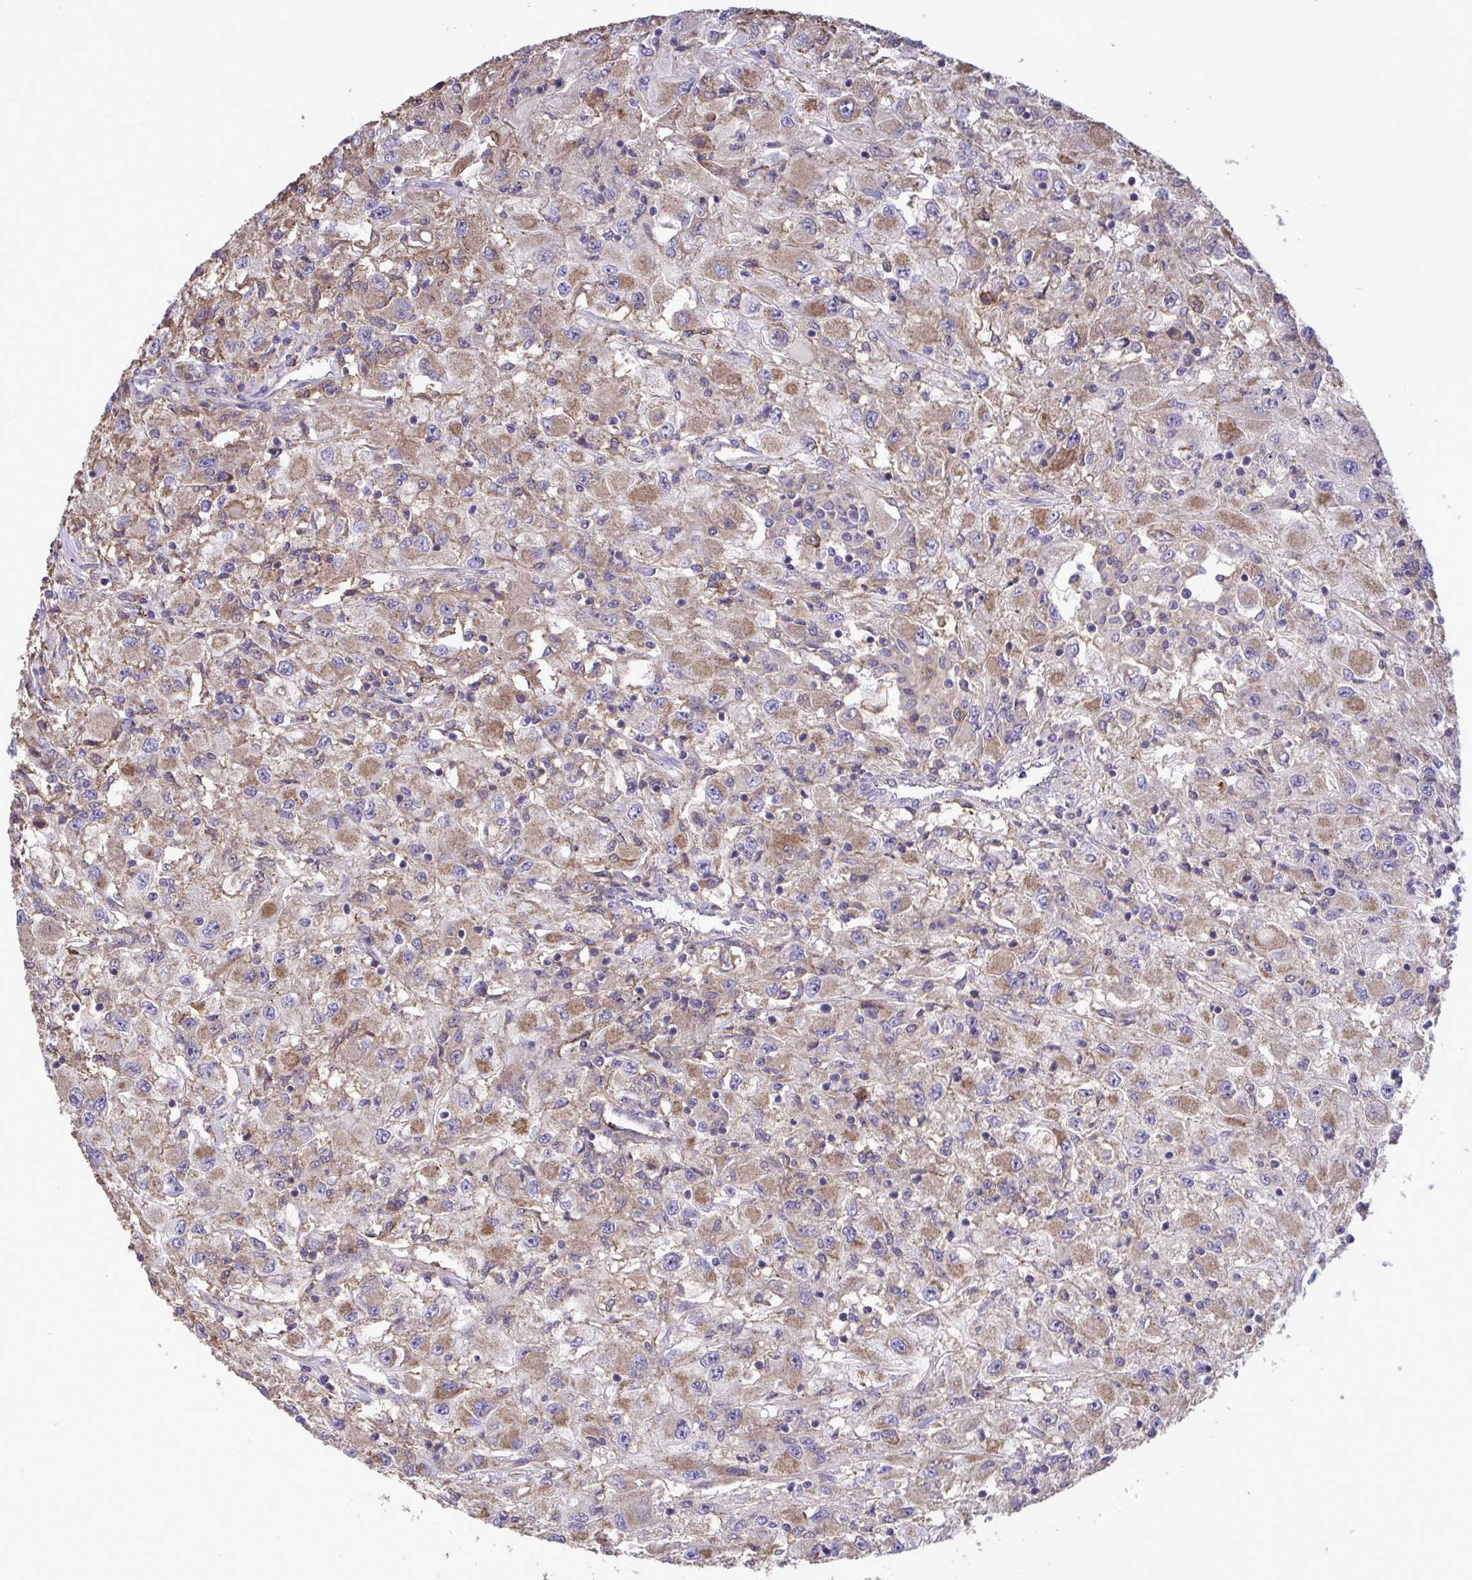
{"staining": {"intensity": "moderate", "quantity": ">75%", "location": "cytoplasmic/membranous"}, "tissue": "renal cancer", "cell_type": "Tumor cells", "image_type": "cancer", "snomed": [{"axis": "morphology", "description": "Adenocarcinoma, NOS"}, {"axis": "topography", "description": "Kidney"}], "caption": "Tumor cells reveal medium levels of moderate cytoplasmic/membranous positivity in about >75% of cells in human renal adenocarcinoma.", "gene": "CD101", "patient": {"sex": "female", "age": 67}}